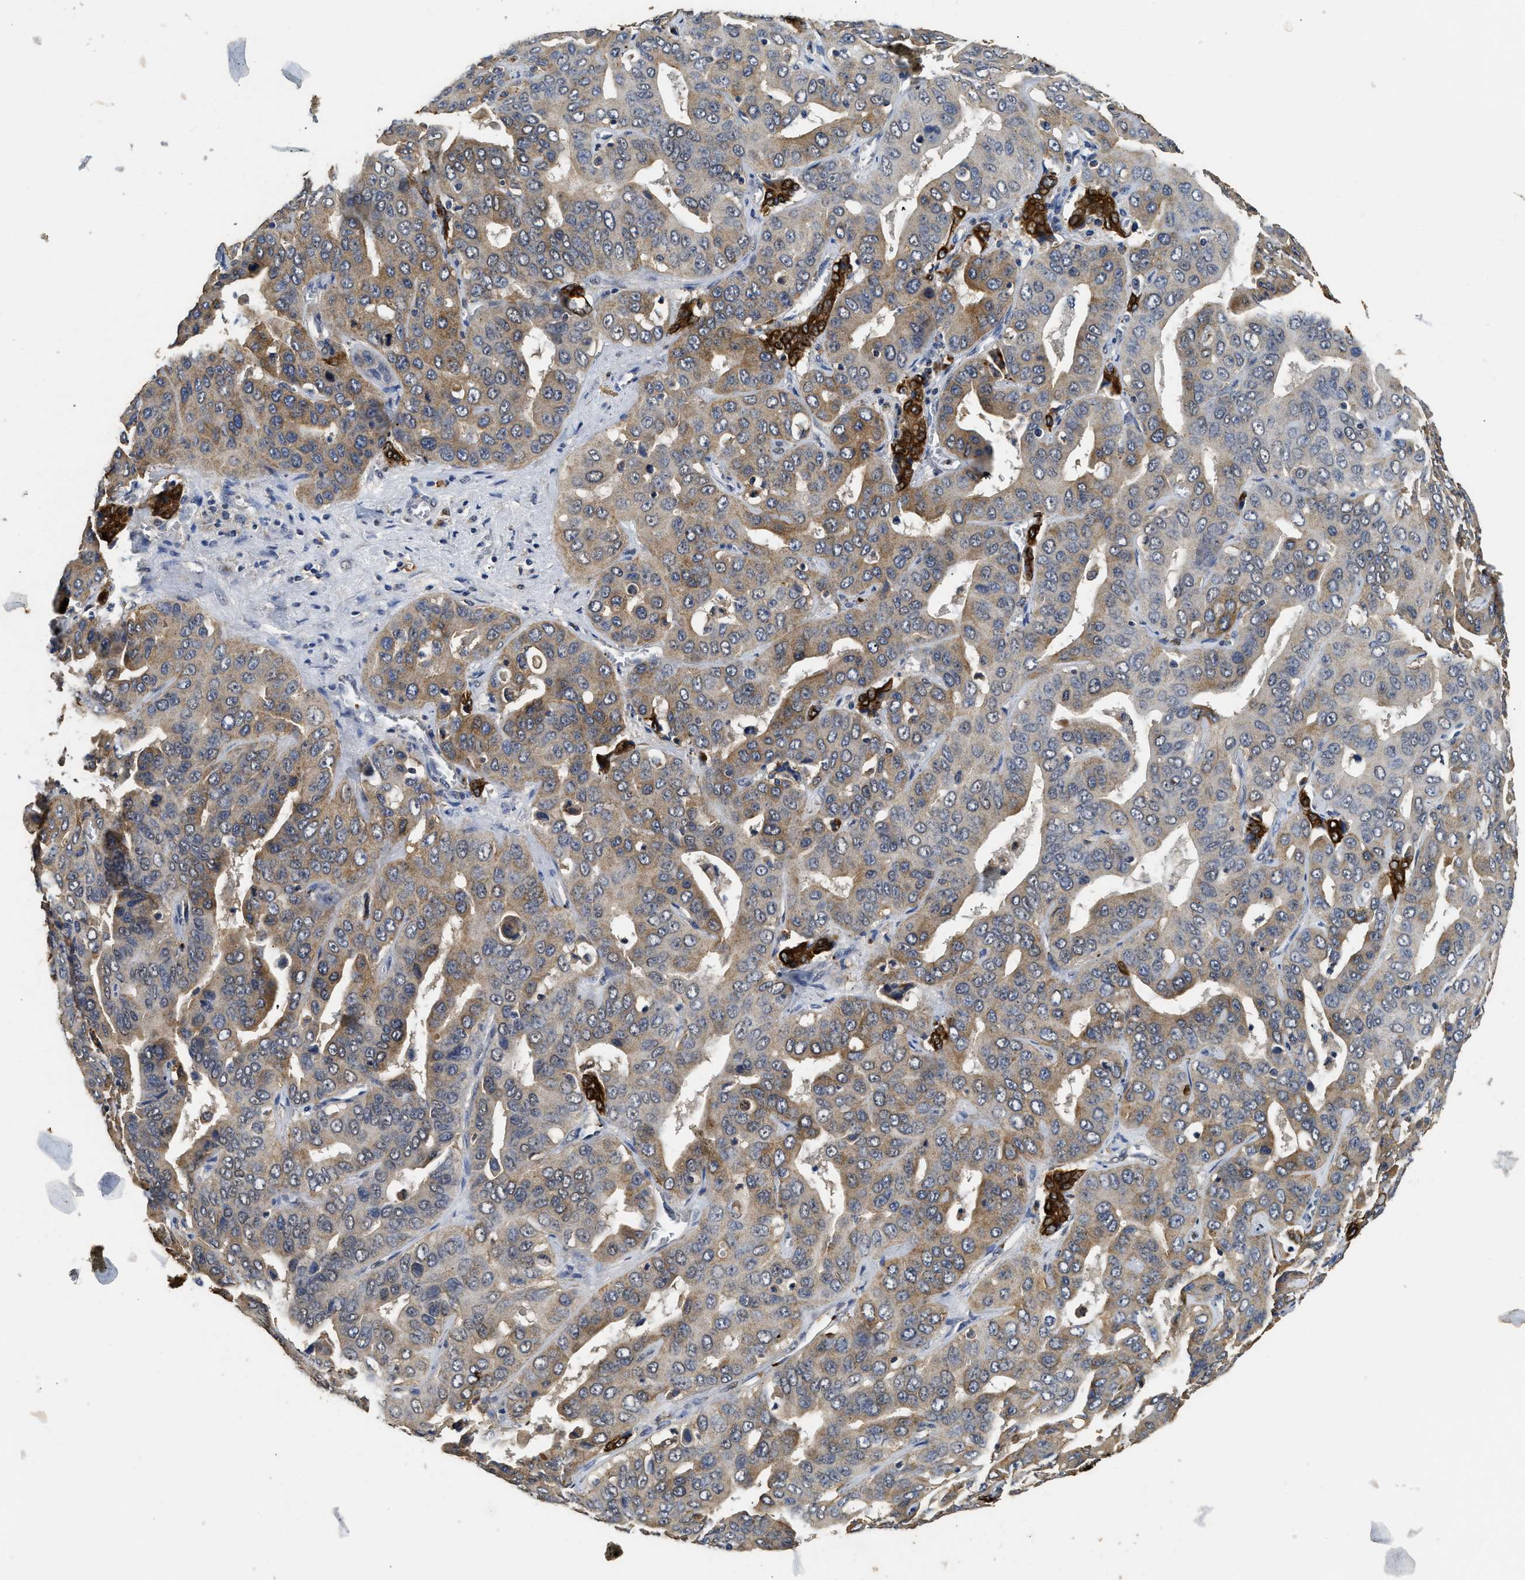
{"staining": {"intensity": "moderate", "quantity": ">75%", "location": "cytoplasmic/membranous"}, "tissue": "liver cancer", "cell_type": "Tumor cells", "image_type": "cancer", "snomed": [{"axis": "morphology", "description": "Cholangiocarcinoma"}, {"axis": "topography", "description": "Liver"}], "caption": "Immunohistochemical staining of human cholangiocarcinoma (liver) demonstrates medium levels of moderate cytoplasmic/membranous positivity in about >75% of tumor cells. Nuclei are stained in blue.", "gene": "CTNNA1", "patient": {"sex": "female", "age": 52}}